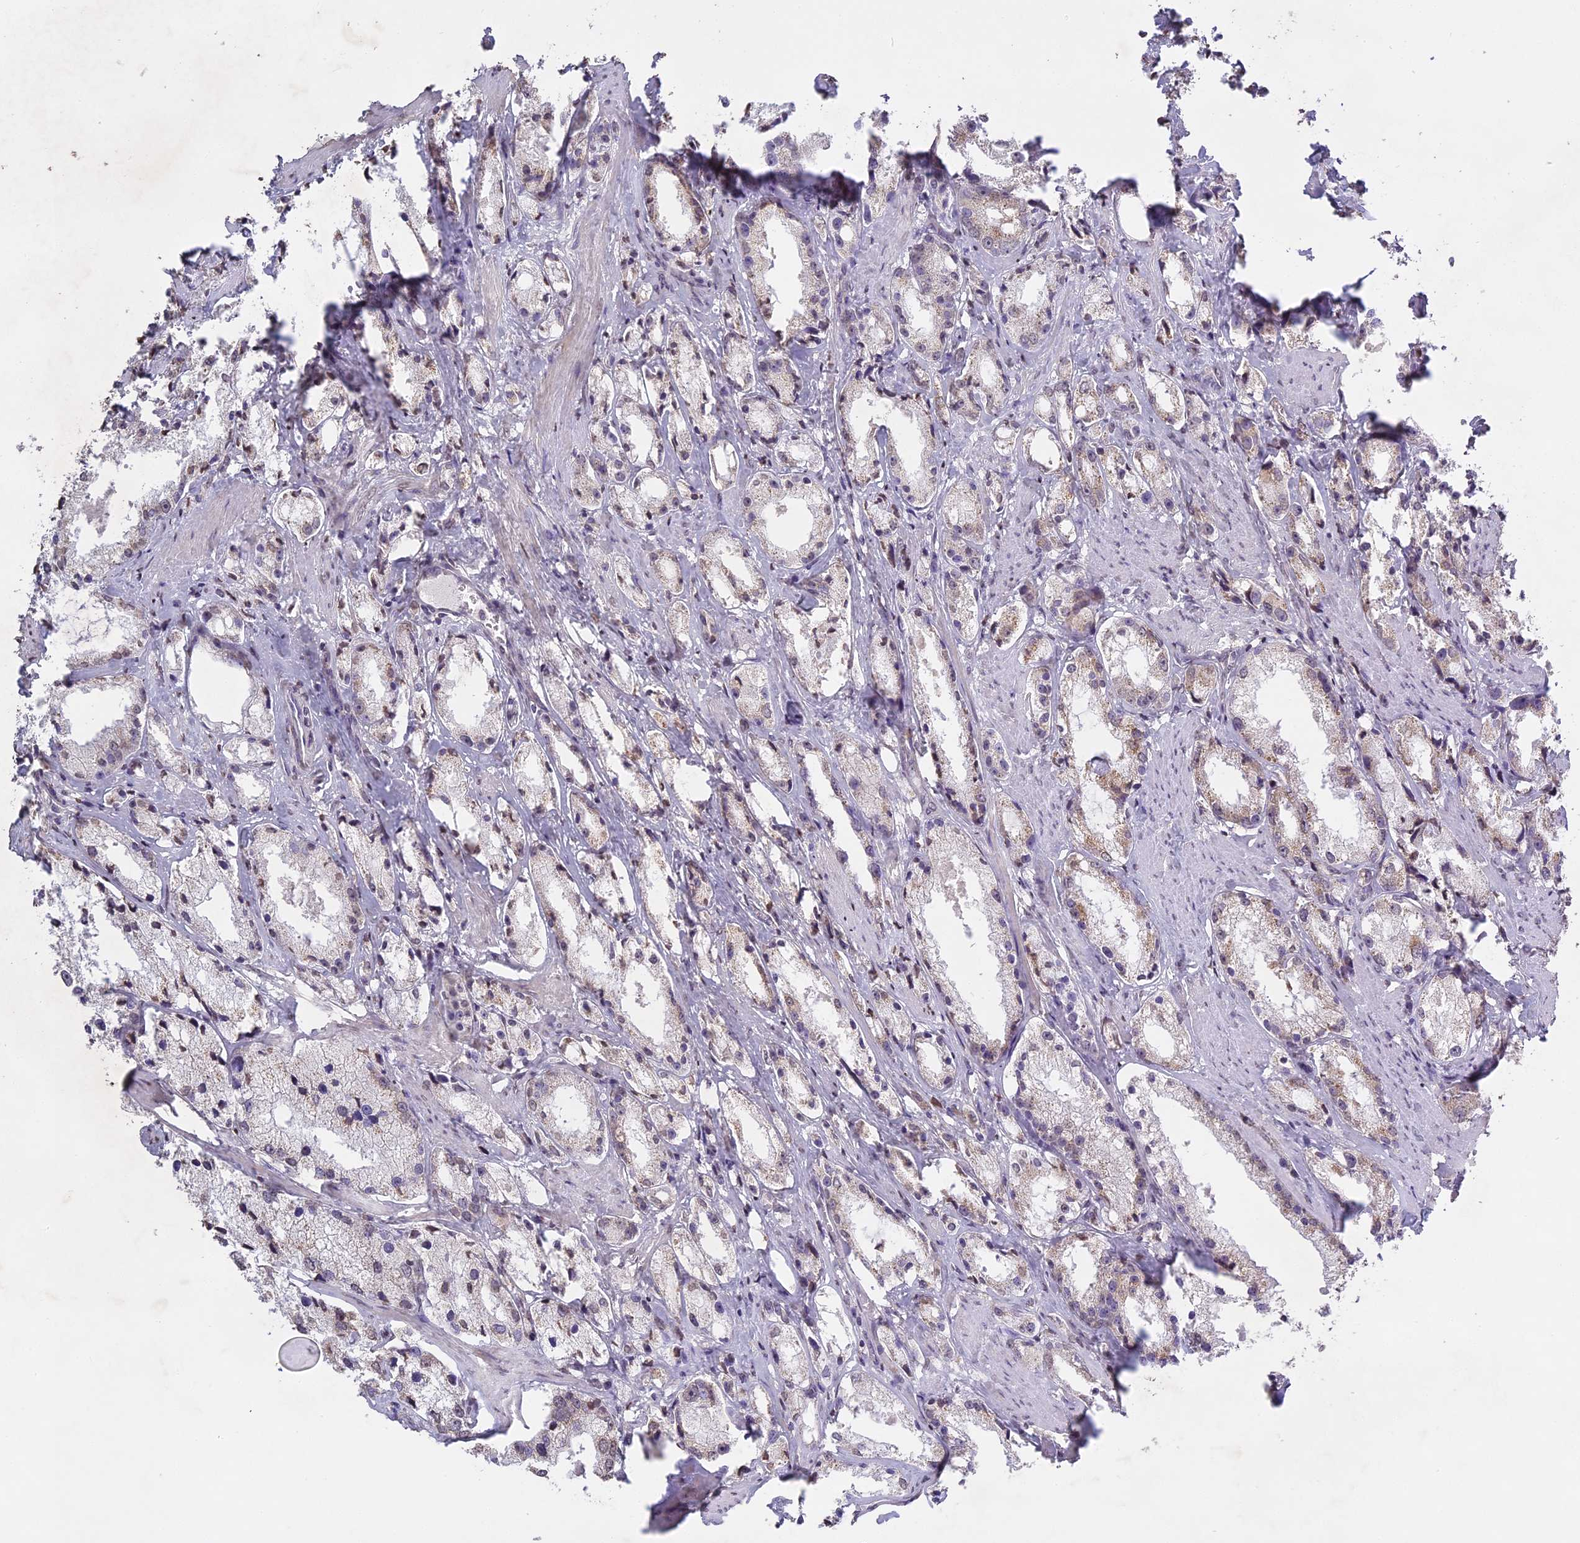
{"staining": {"intensity": "weak", "quantity": "<25%", "location": "cytoplasmic/membranous"}, "tissue": "prostate cancer", "cell_type": "Tumor cells", "image_type": "cancer", "snomed": [{"axis": "morphology", "description": "Adenocarcinoma, High grade"}, {"axis": "topography", "description": "Prostate"}], "caption": "Prostate adenocarcinoma (high-grade) stained for a protein using immunohistochemistry (IHC) reveals no staining tumor cells.", "gene": "ERG28", "patient": {"sex": "male", "age": 66}}